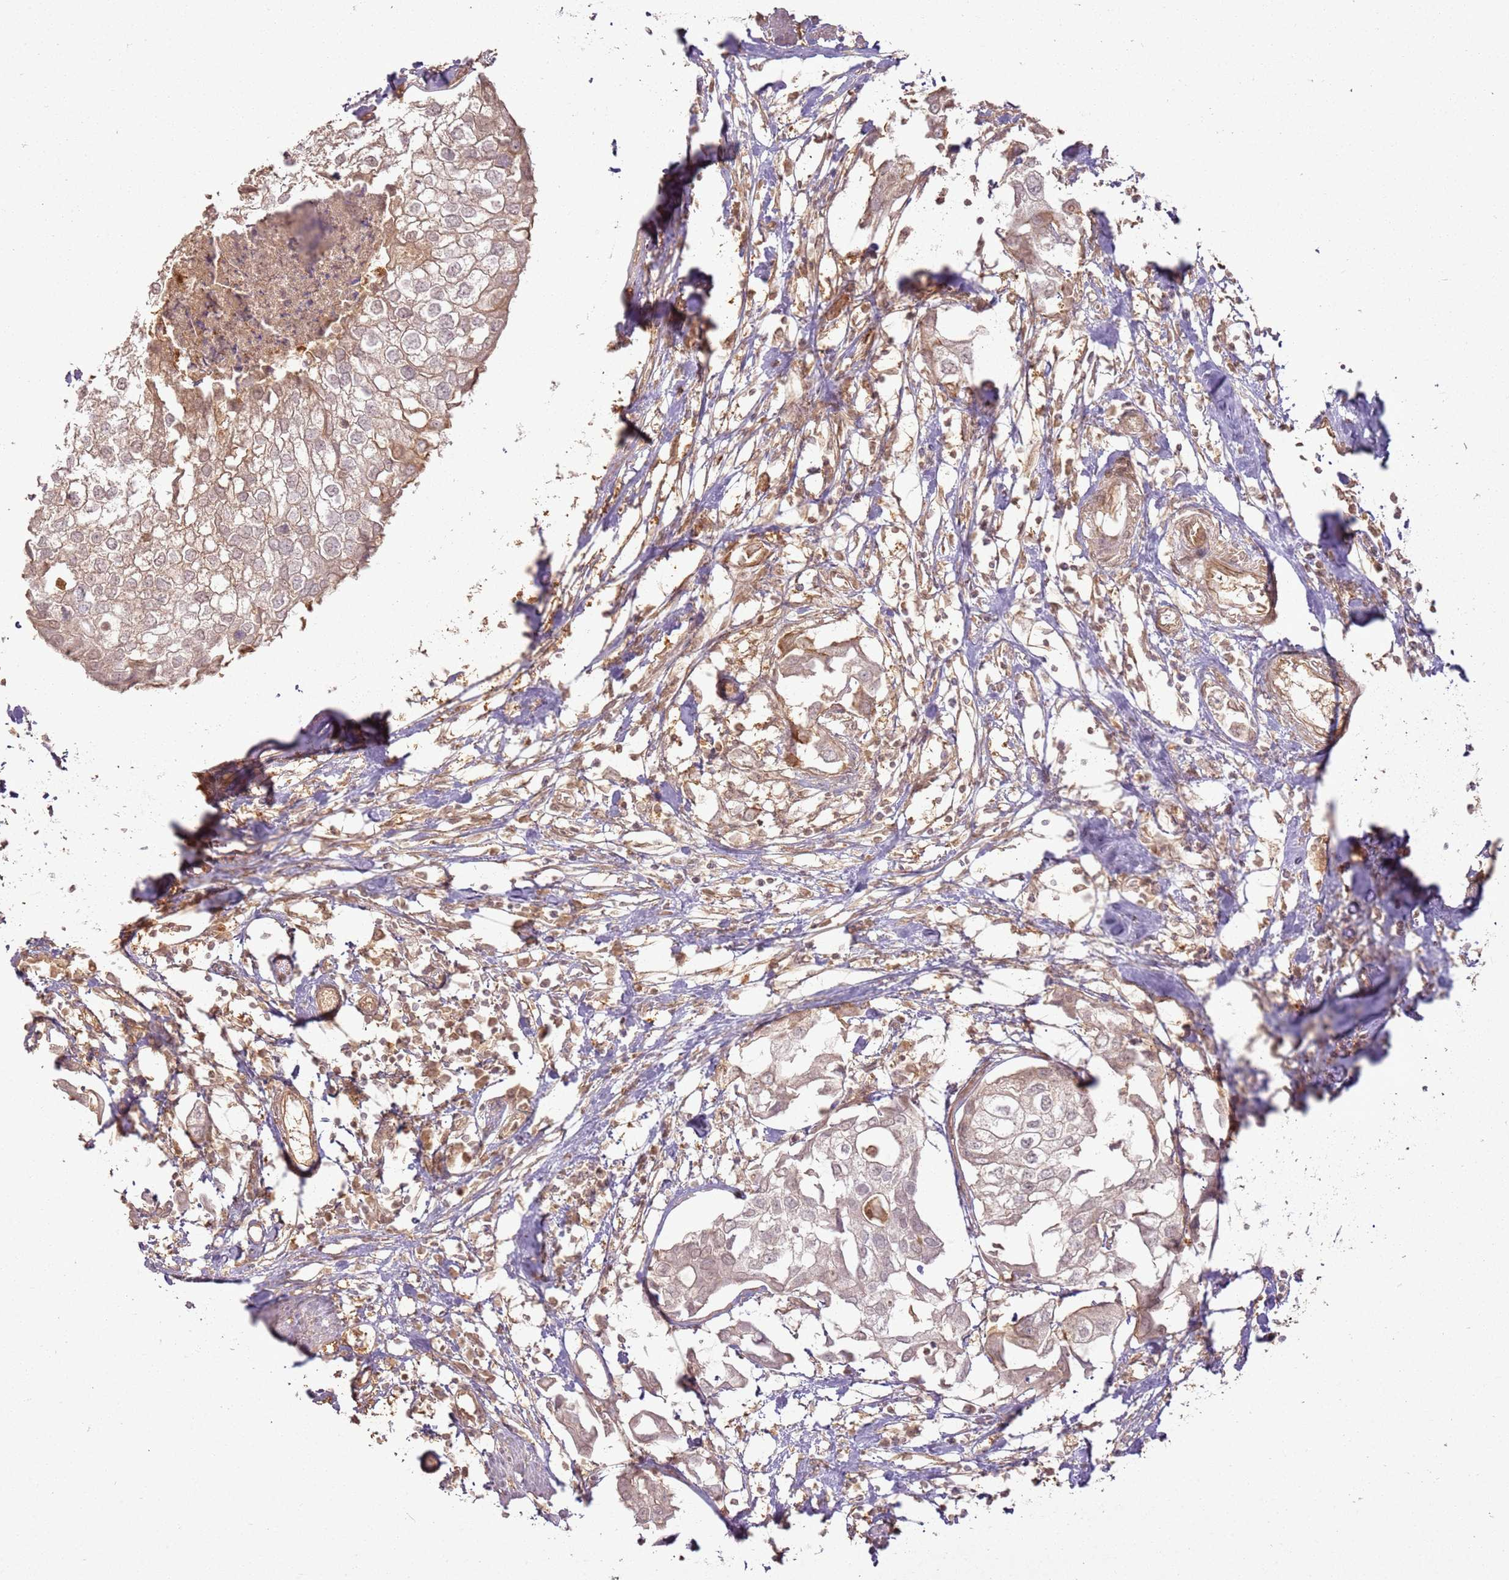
{"staining": {"intensity": "weak", "quantity": "<25%", "location": "cytoplasmic/membranous"}, "tissue": "urothelial cancer", "cell_type": "Tumor cells", "image_type": "cancer", "snomed": [{"axis": "morphology", "description": "Urothelial carcinoma, High grade"}, {"axis": "topography", "description": "Urinary bladder"}], "caption": "Protein analysis of urothelial cancer displays no significant expression in tumor cells.", "gene": "ZNF776", "patient": {"sex": "male", "age": 64}}